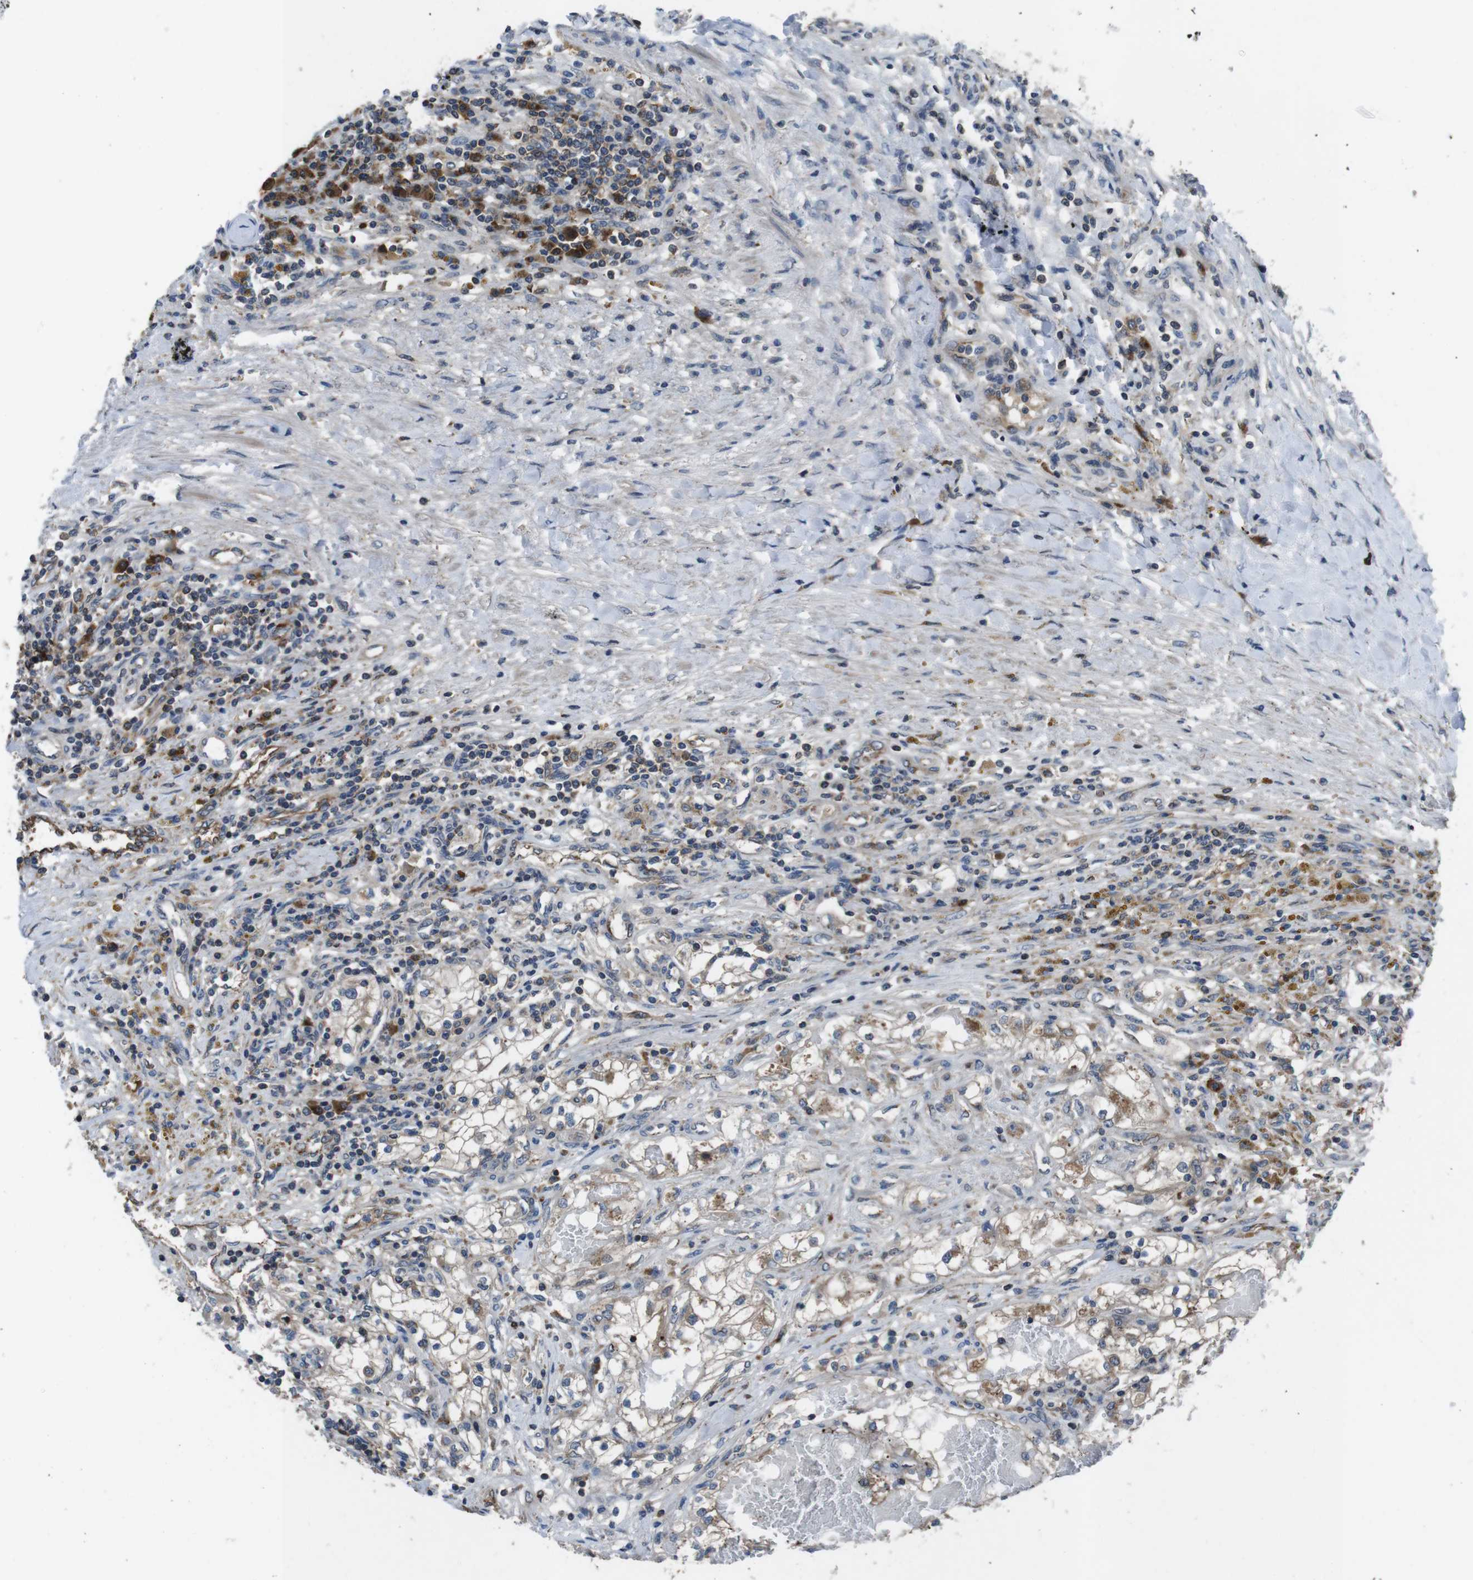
{"staining": {"intensity": "moderate", "quantity": "25%-75%", "location": "cytoplasmic/membranous"}, "tissue": "renal cancer", "cell_type": "Tumor cells", "image_type": "cancer", "snomed": [{"axis": "morphology", "description": "Adenocarcinoma, NOS"}, {"axis": "topography", "description": "Kidney"}], "caption": "Renal adenocarcinoma was stained to show a protein in brown. There is medium levels of moderate cytoplasmic/membranous staining in about 25%-75% of tumor cells.", "gene": "SLC22A23", "patient": {"sex": "male", "age": 68}}